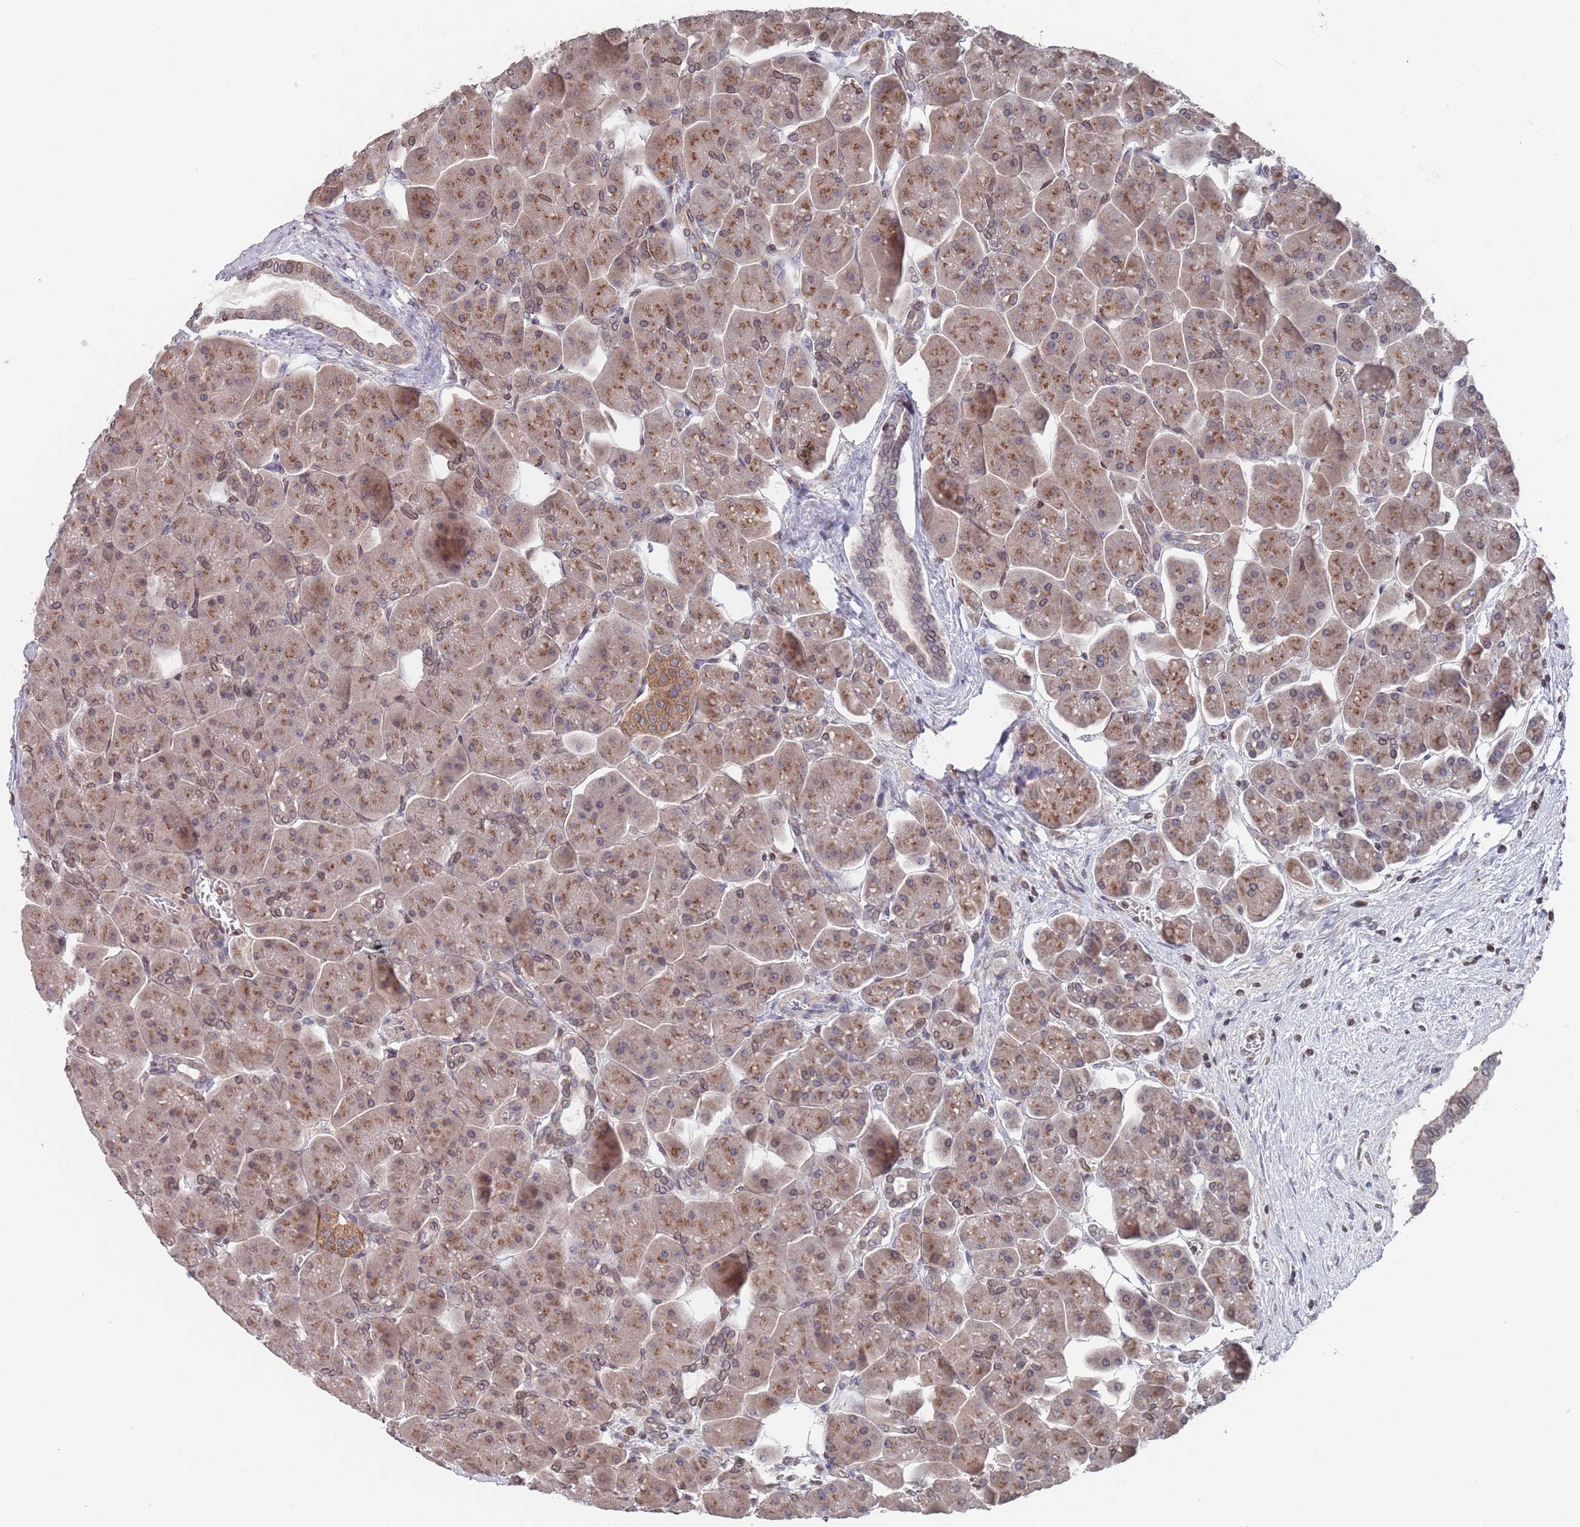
{"staining": {"intensity": "moderate", "quantity": ">75%", "location": "cytoplasmic/membranous,nuclear"}, "tissue": "pancreas", "cell_type": "Exocrine glandular cells", "image_type": "normal", "snomed": [{"axis": "morphology", "description": "Normal tissue, NOS"}, {"axis": "topography", "description": "Pancreas"}], "caption": "Protein staining of unremarkable pancreas demonstrates moderate cytoplasmic/membranous,nuclear positivity in about >75% of exocrine glandular cells. Immunohistochemistry stains the protein of interest in brown and the nuclei are stained blue.", "gene": "SDHAF3", "patient": {"sex": "male", "age": 66}}